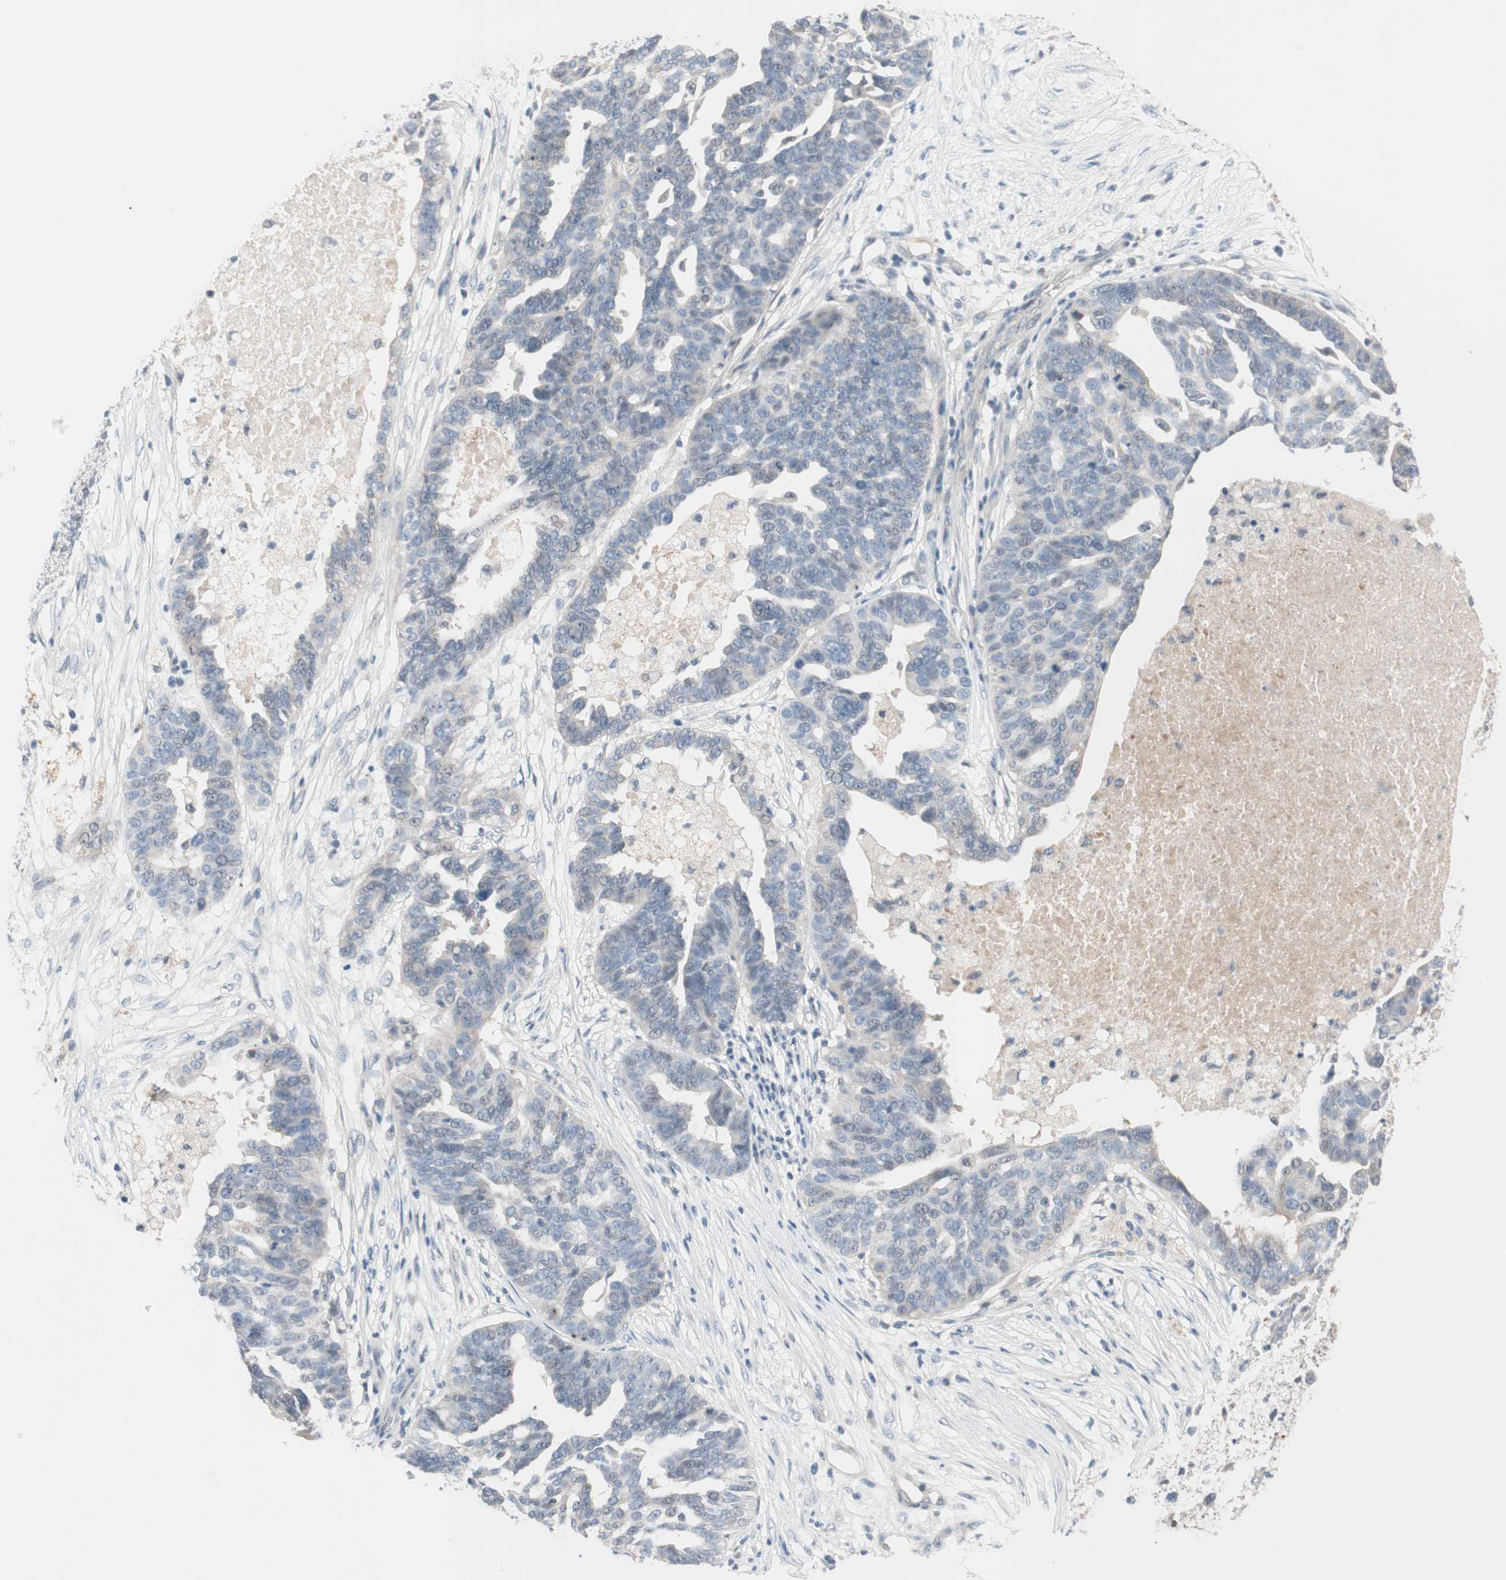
{"staining": {"intensity": "negative", "quantity": "none", "location": "none"}, "tissue": "ovarian cancer", "cell_type": "Tumor cells", "image_type": "cancer", "snomed": [{"axis": "morphology", "description": "Cystadenocarcinoma, serous, NOS"}, {"axis": "topography", "description": "Ovary"}], "caption": "Immunohistochemical staining of ovarian cancer (serous cystadenocarcinoma) shows no significant positivity in tumor cells. The staining is performed using DAB brown chromogen with nuclei counter-stained in using hematoxylin.", "gene": "PDZK1", "patient": {"sex": "female", "age": 59}}